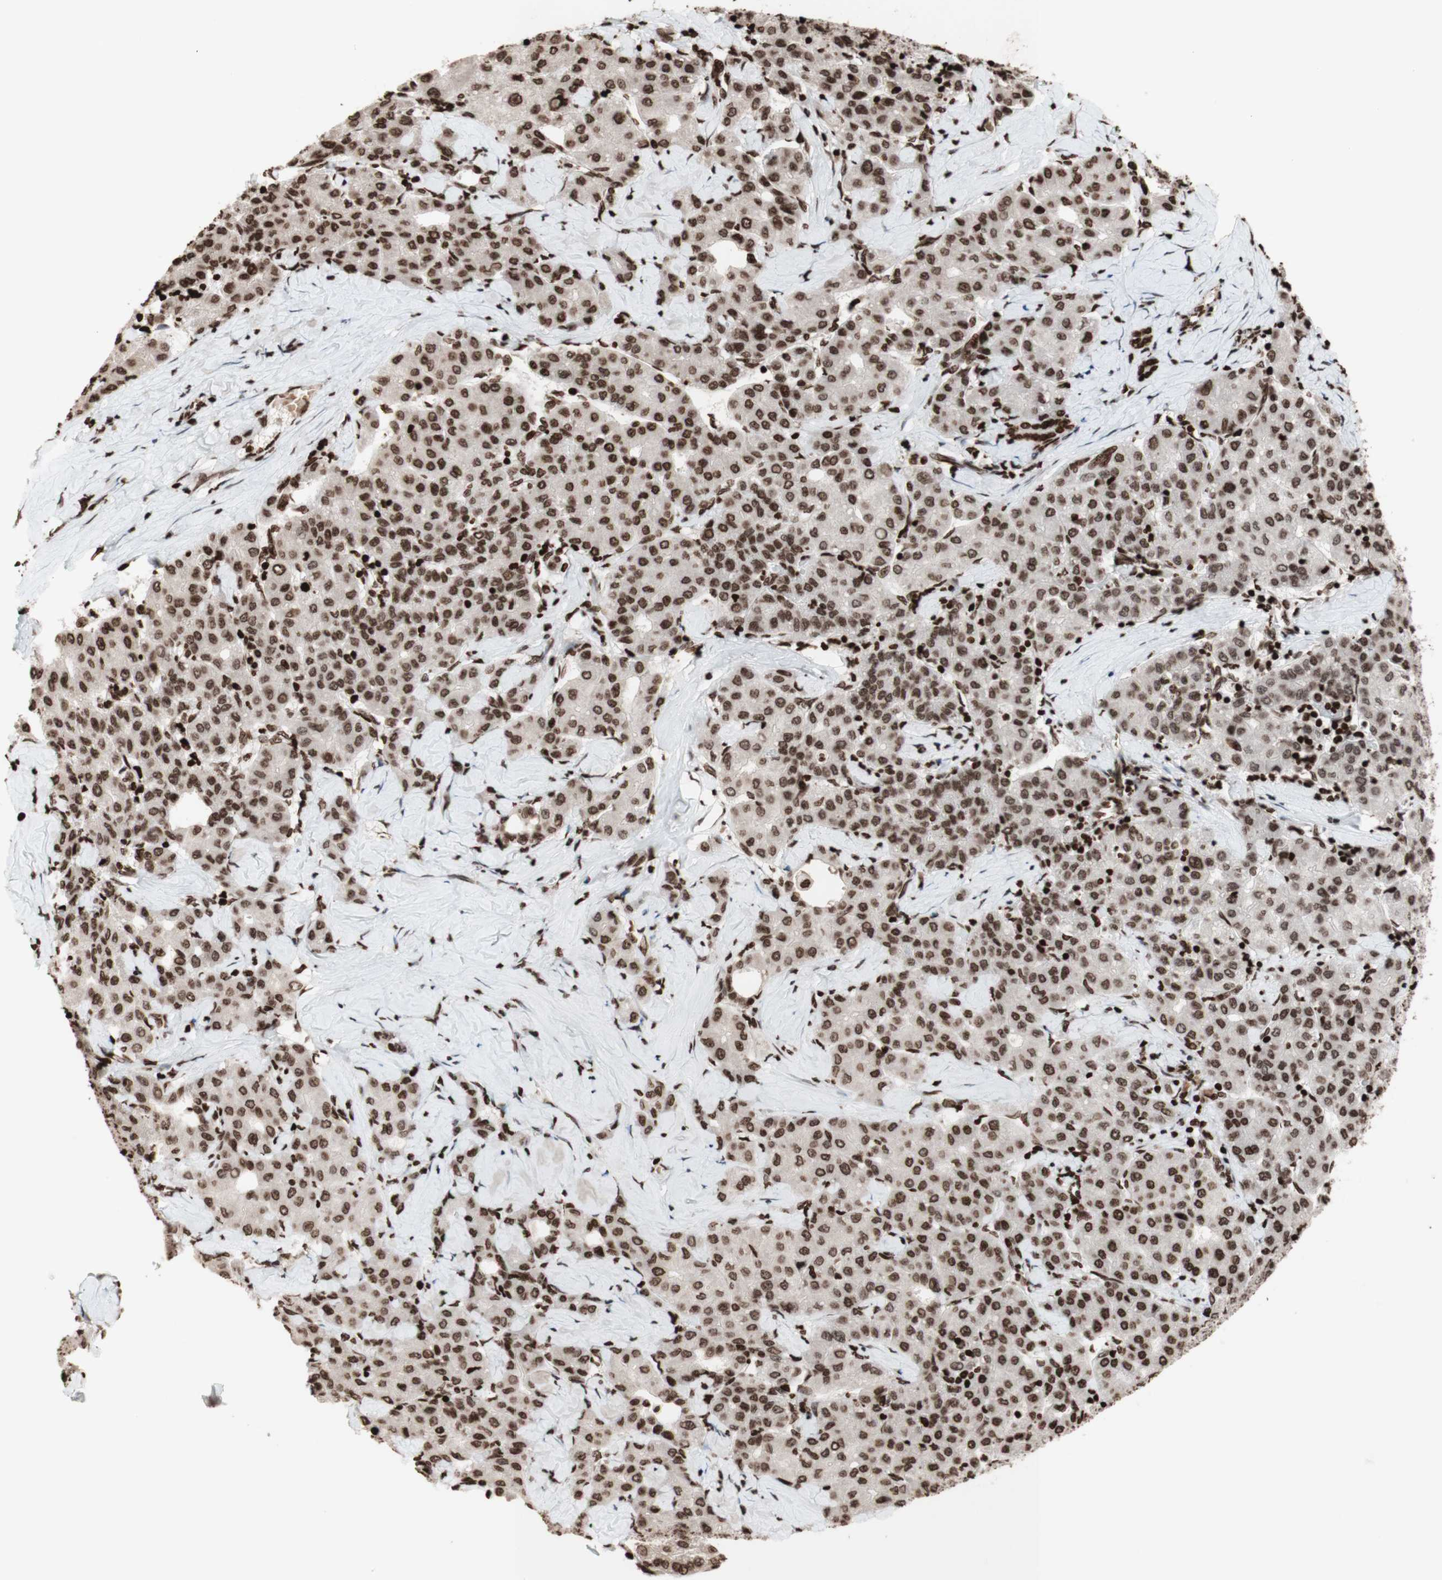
{"staining": {"intensity": "moderate", "quantity": ">75%", "location": "nuclear"}, "tissue": "liver cancer", "cell_type": "Tumor cells", "image_type": "cancer", "snomed": [{"axis": "morphology", "description": "Carcinoma, Hepatocellular, NOS"}, {"axis": "topography", "description": "Liver"}], "caption": "Immunohistochemistry of hepatocellular carcinoma (liver) demonstrates medium levels of moderate nuclear positivity in approximately >75% of tumor cells. (DAB (3,3'-diaminobenzidine) = brown stain, brightfield microscopy at high magnification).", "gene": "NCAPD2", "patient": {"sex": "male", "age": 65}}